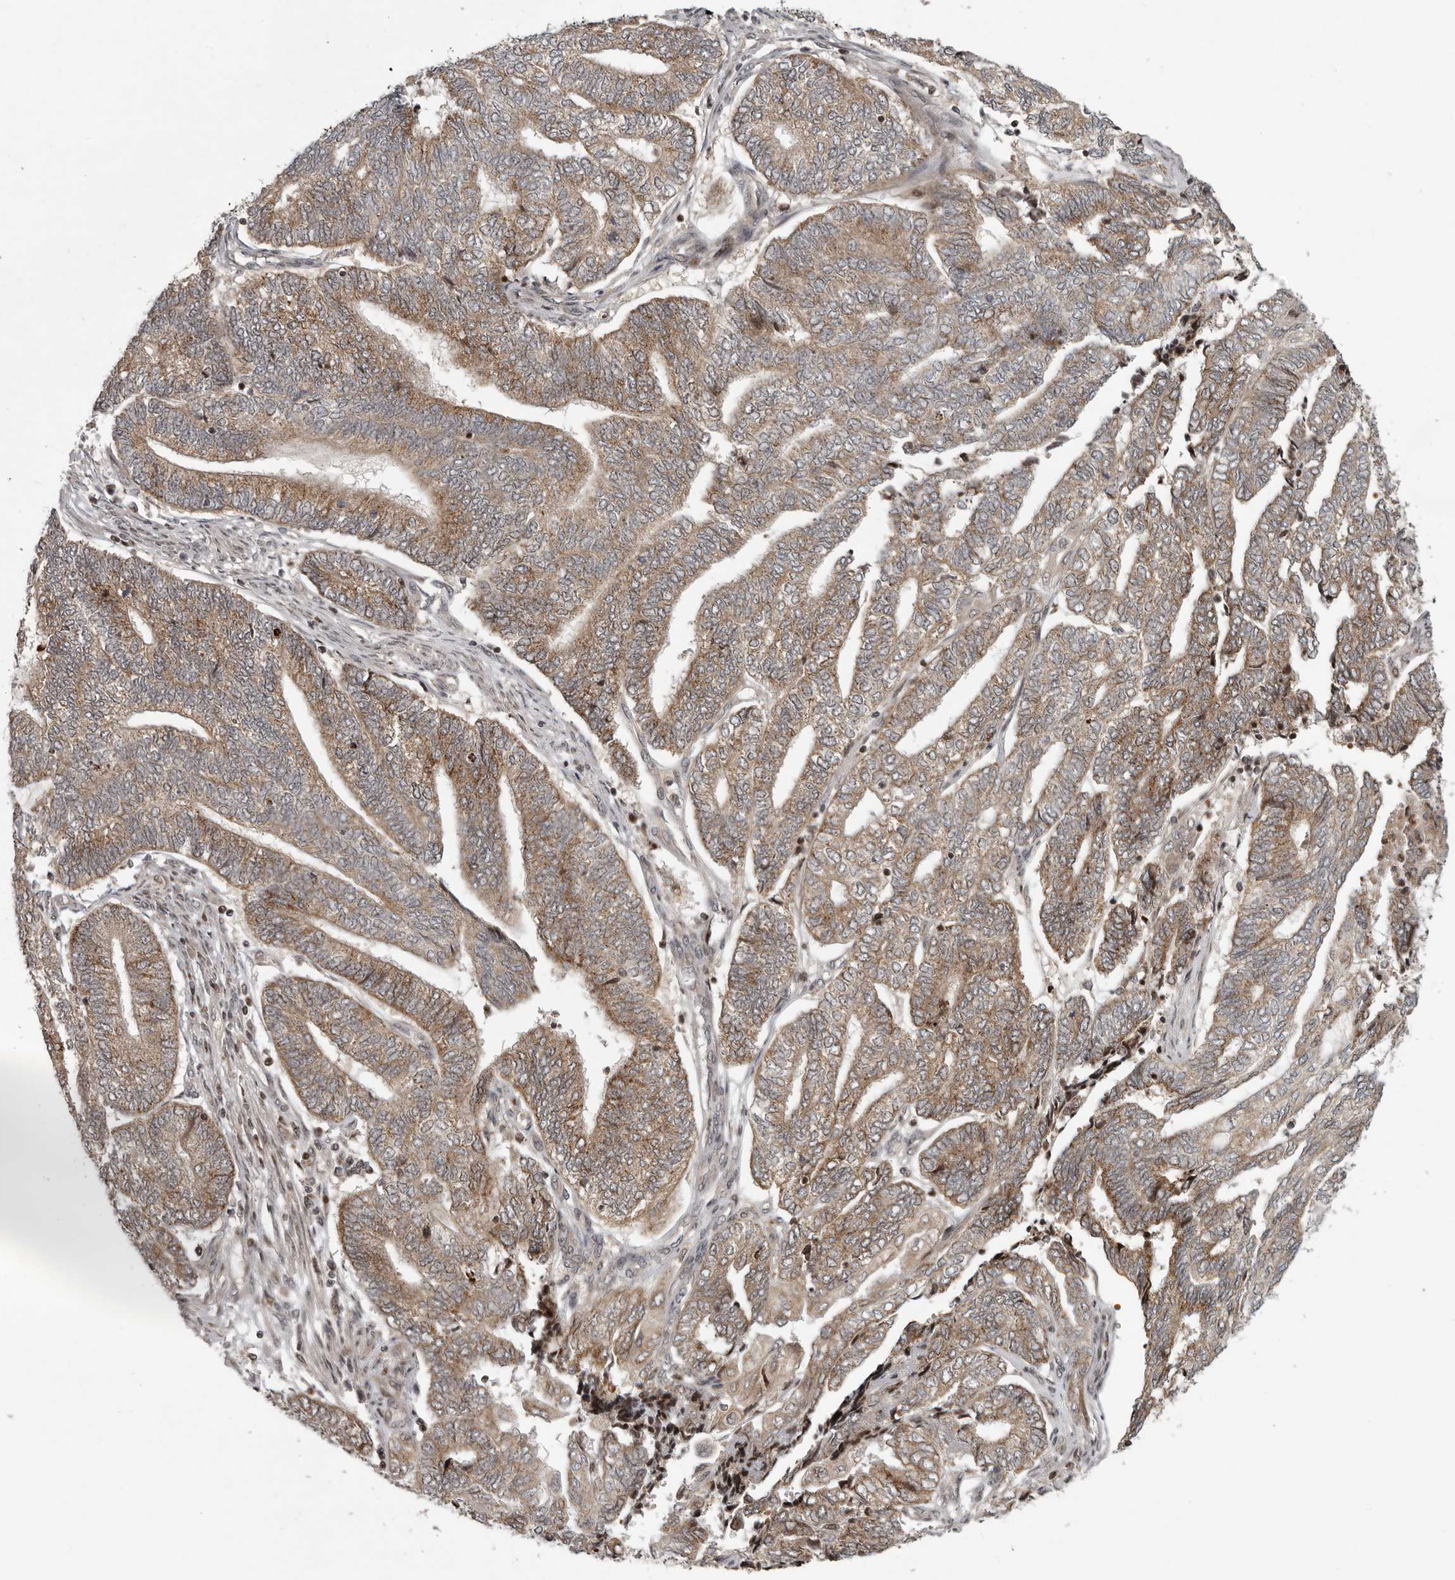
{"staining": {"intensity": "moderate", "quantity": ">75%", "location": "cytoplasmic/membranous"}, "tissue": "endometrial cancer", "cell_type": "Tumor cells", "image_type": "cancer", "snomed": [{"axis": "morphology", "description": "Adenocarcinoma, NOS"}, {"axis": "topography", "description": "Uterus"}, {"axis": "topography", "description": "Endometrium"}], "caption": "Endometrial cancer (adenocarcinoma) stained with DAB (3,3'-diaminobenzidine) immunohistochemistry reveals medium levels of moderate cytoplasmic/membranous expression in approximately >75% of tumor cells. (IHC, brightfield microscopy, high magnification).", "gene": "RABIF", "patient": {"sex": "female", "age": 70}}